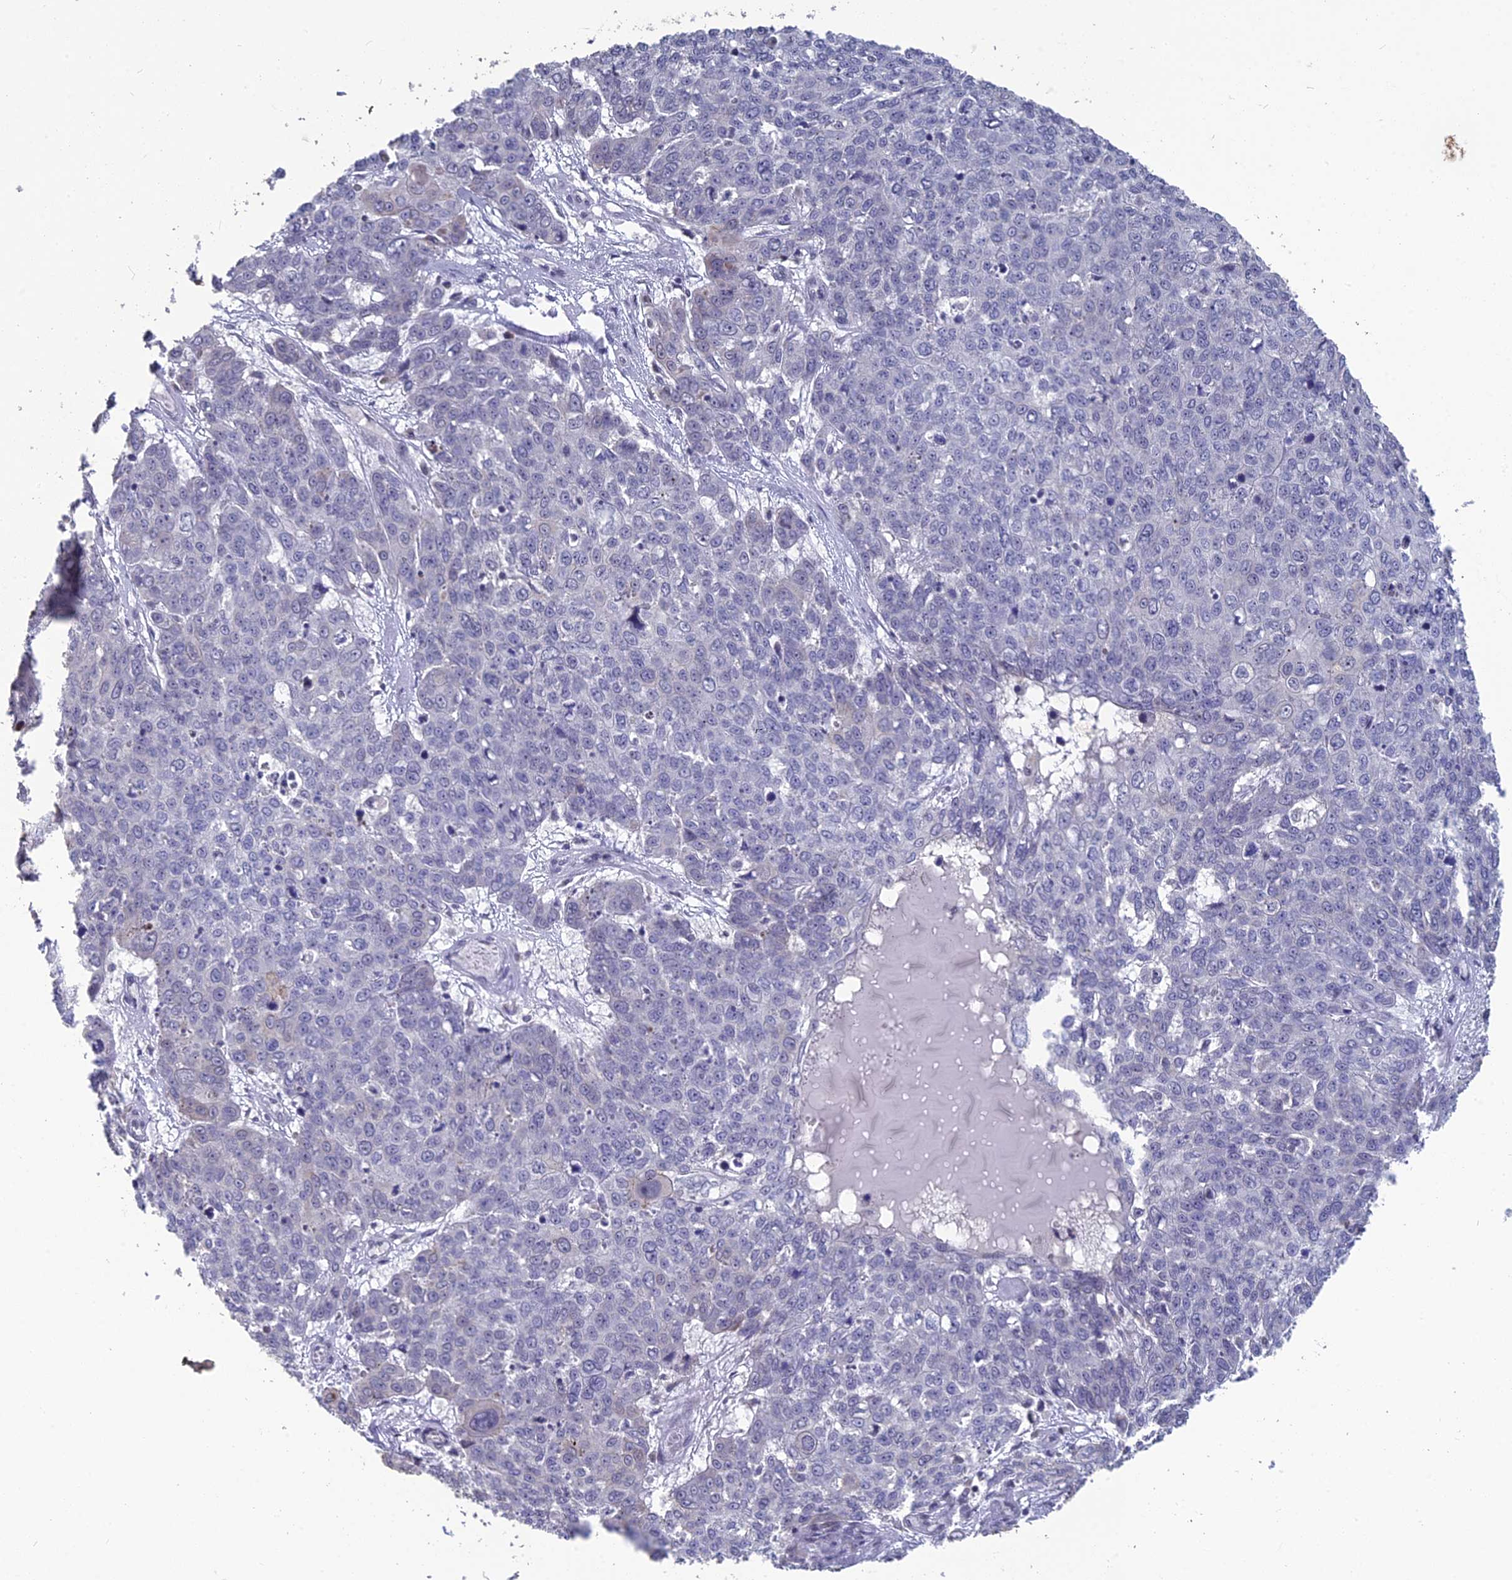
{"staining": {"intensity": "negative", "quantity": "none", "location": "none"}, "tissue": "skin cancer", "cell_type": "Tumor cells", "image_type": "cancer", "snomed": [{"axis": "morphology", "description": "Squamous cell carcinoma, NOS"}, {"axis": "topography", "description": "Skin"}], "caption": "Immunohistochemical staining of human skin cancer displays no significant expression in tumor cells. (DAB (3,3'-diaminobenzidine) IHC with hematoxylin counter stain).", "gene": "MT-CO3", "patient": {"sex": "male", "age": 71}}